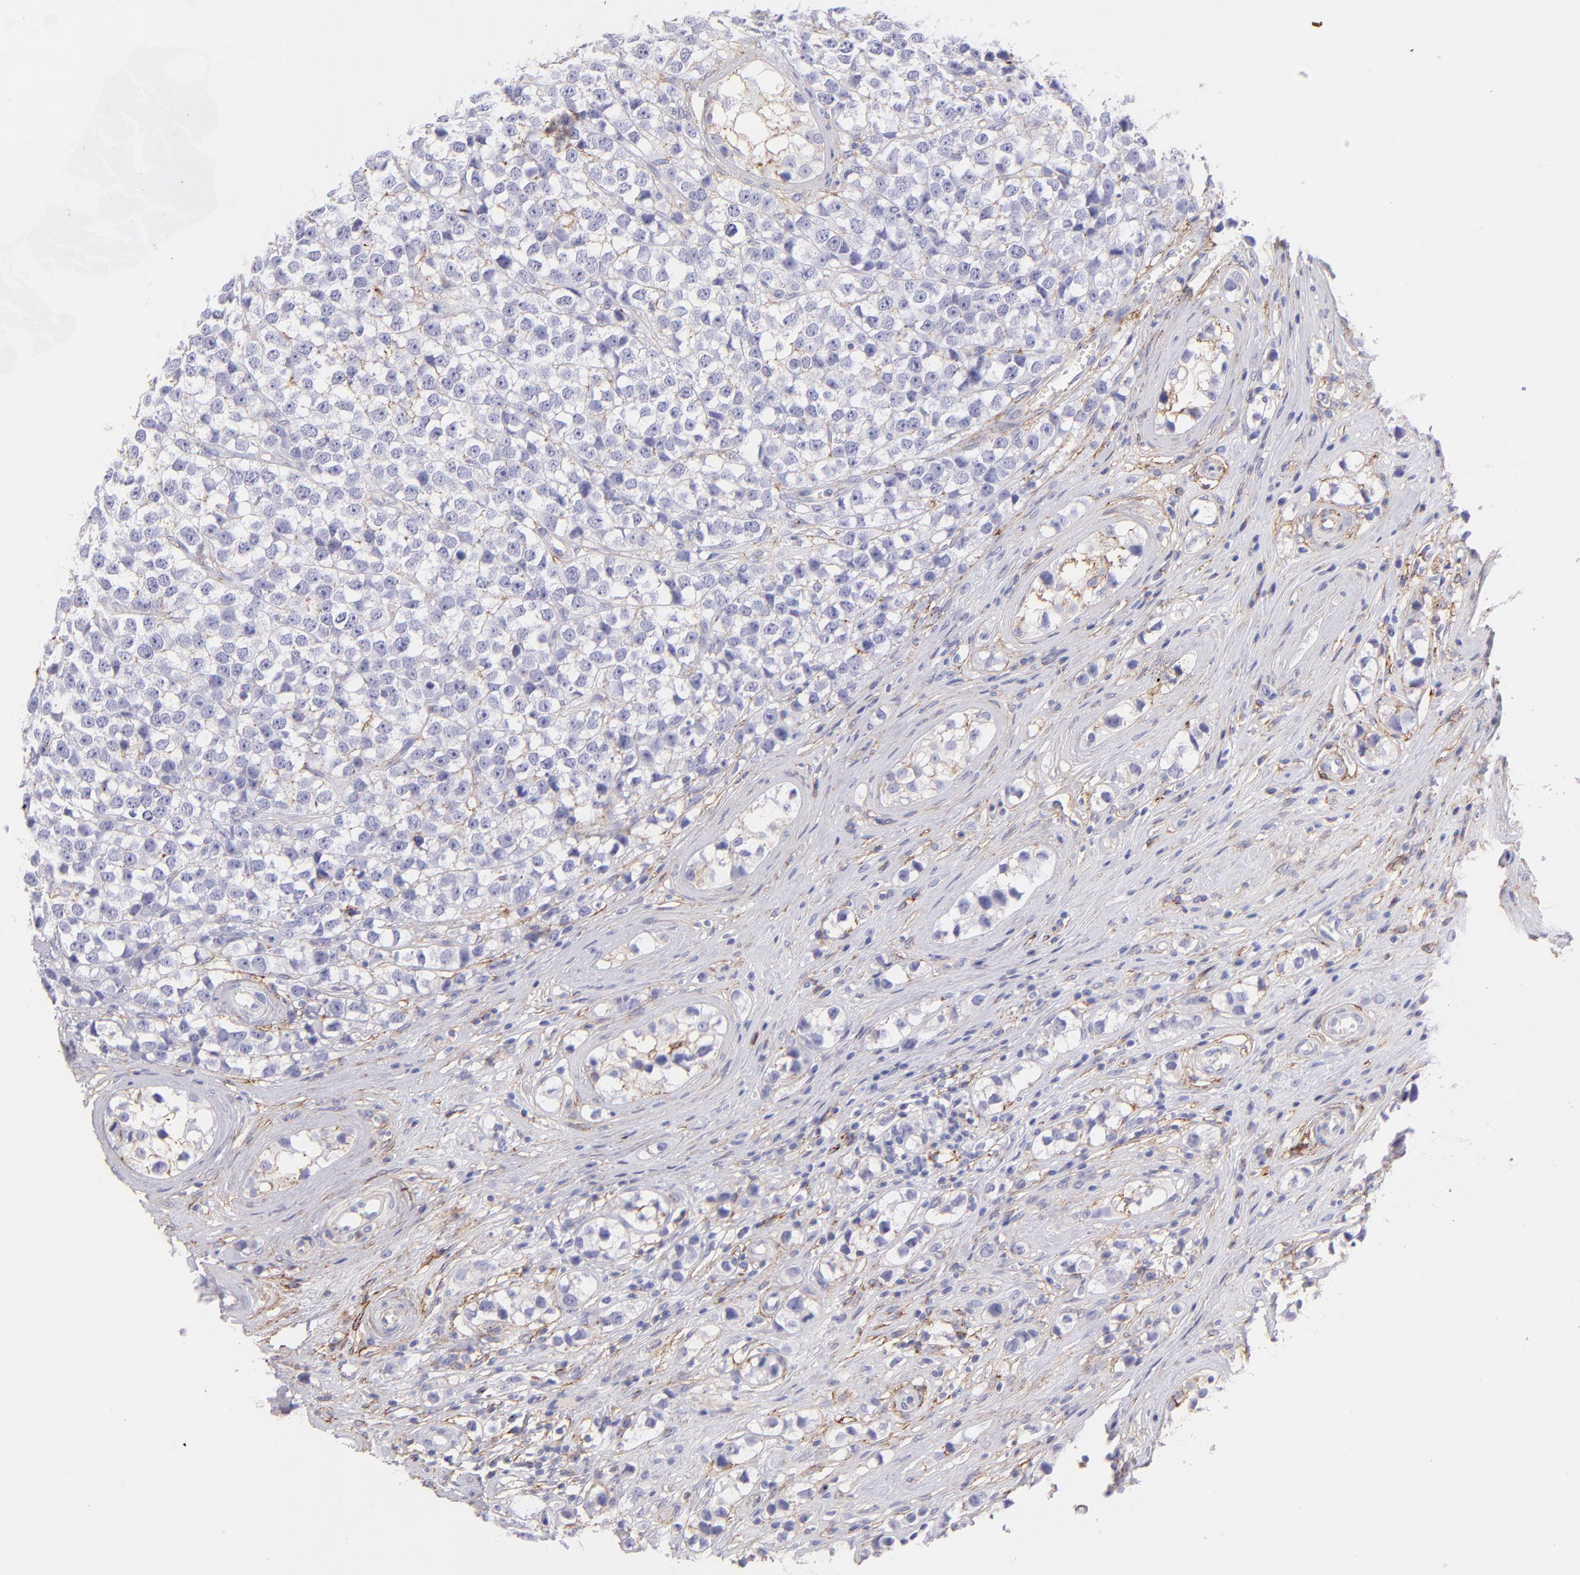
{"staining": {"intensity": "negative", "quantity": "none", "location": "none"}, "tissue": "testis cancer", "cell_type": "Tumor cells", "image_type": "cancer", "snomed": [{"axis": "morphology", "description": "Seminoma, NOS"}, {"axis": "topography", "description": "Testis"}], "caption": "Tumor cells are negative for brown protein staining in testis cancer.", "gene": "CD81", "patient": {"sex": "male", "age": 25}}